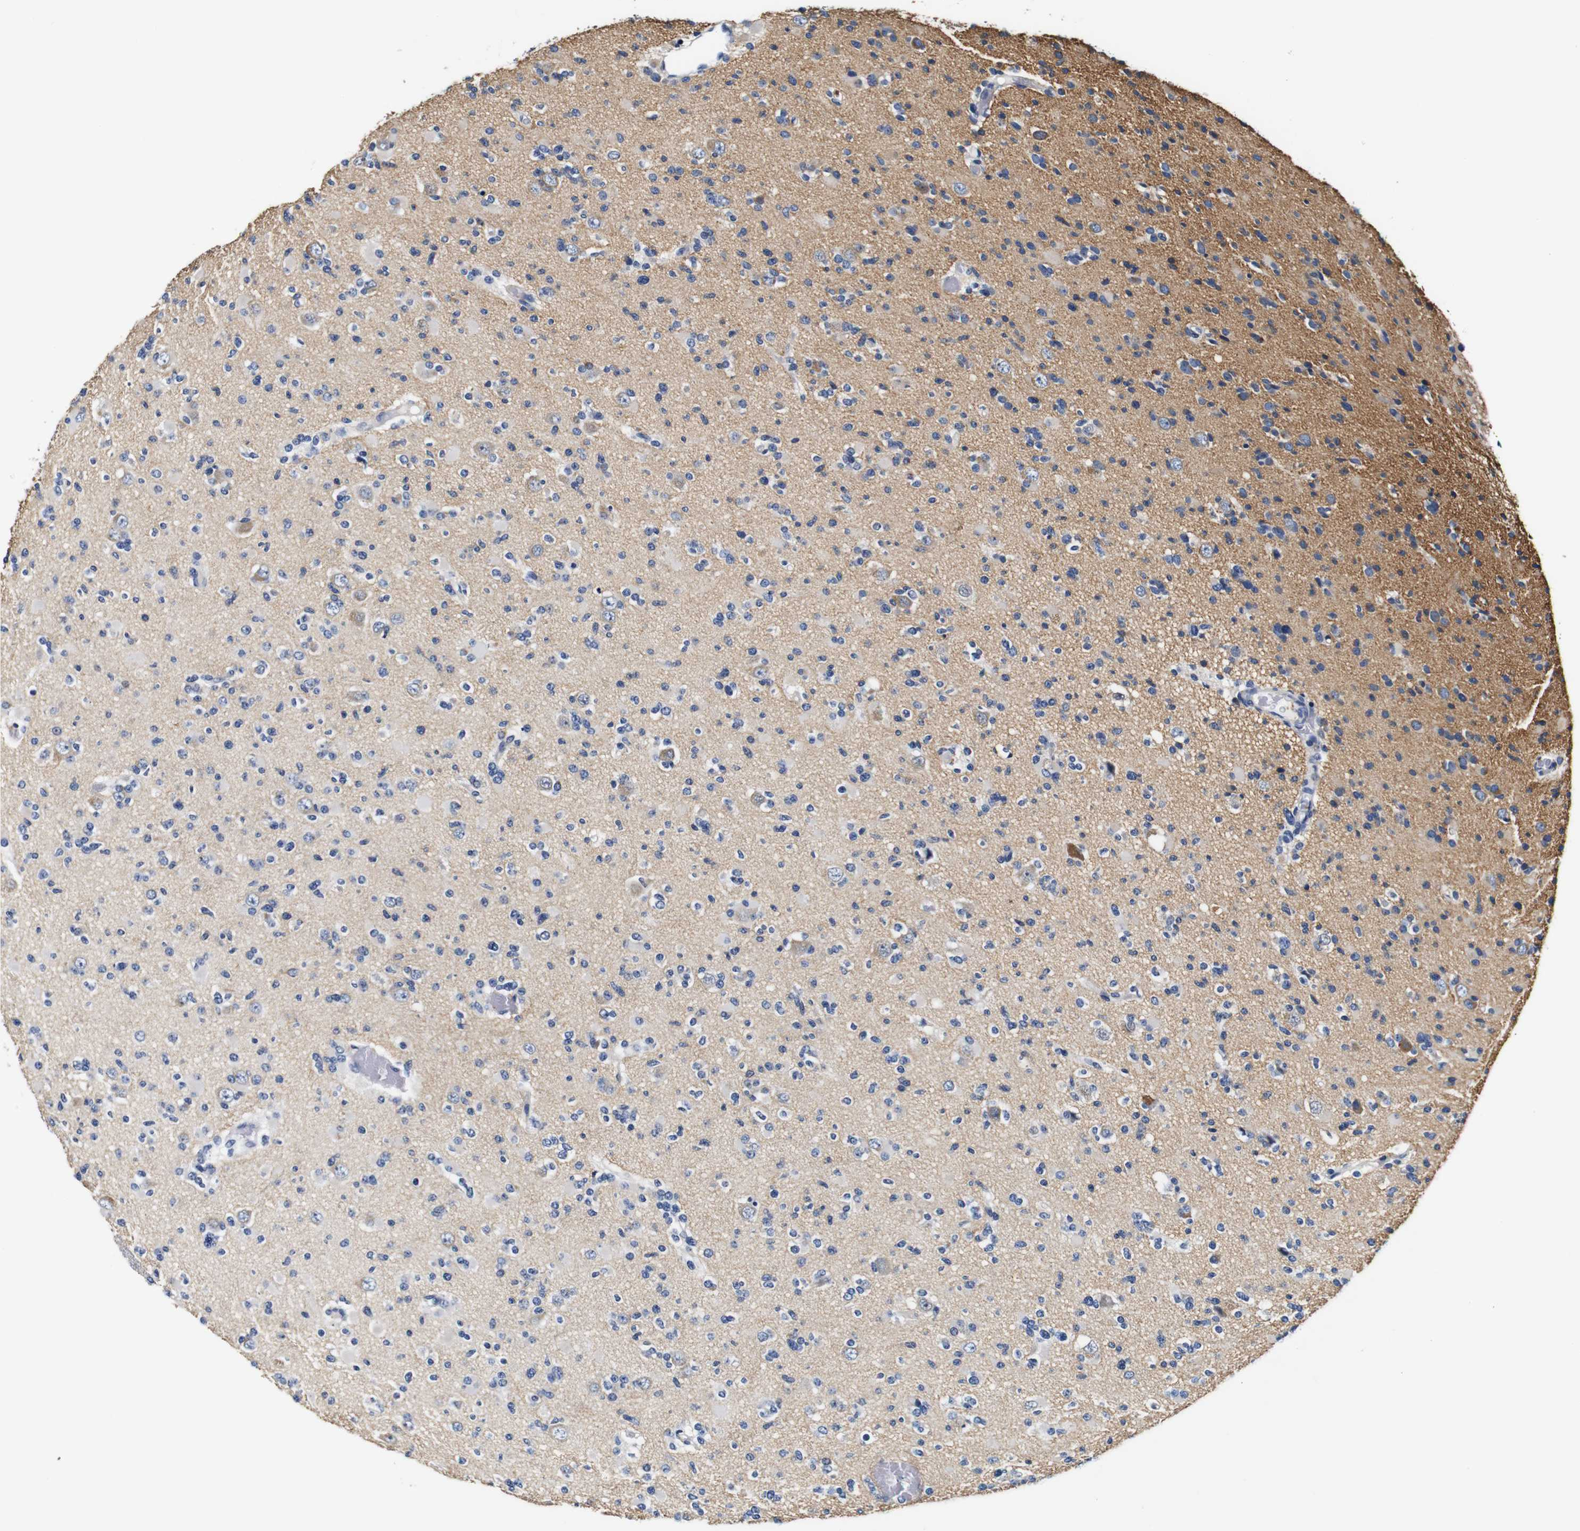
{"staining": {"intensity": "weak", "quantity": "<25%", "location": "cytoplasmic/membranous"}, "tissue": "glioma", "cell_type": "Tumor cells", "image_type": "cancer", "snomed": [{"axis": "morphology", "description": "Glioma, malignant, Low grade"}, {"axis": "topography", "description": "Brain"}], "caption": "Protein analysis of glioma displays no significant expression in tumor cells.", "gene": "GP1BA", "patient": {"sex": "female", "age": 22}}